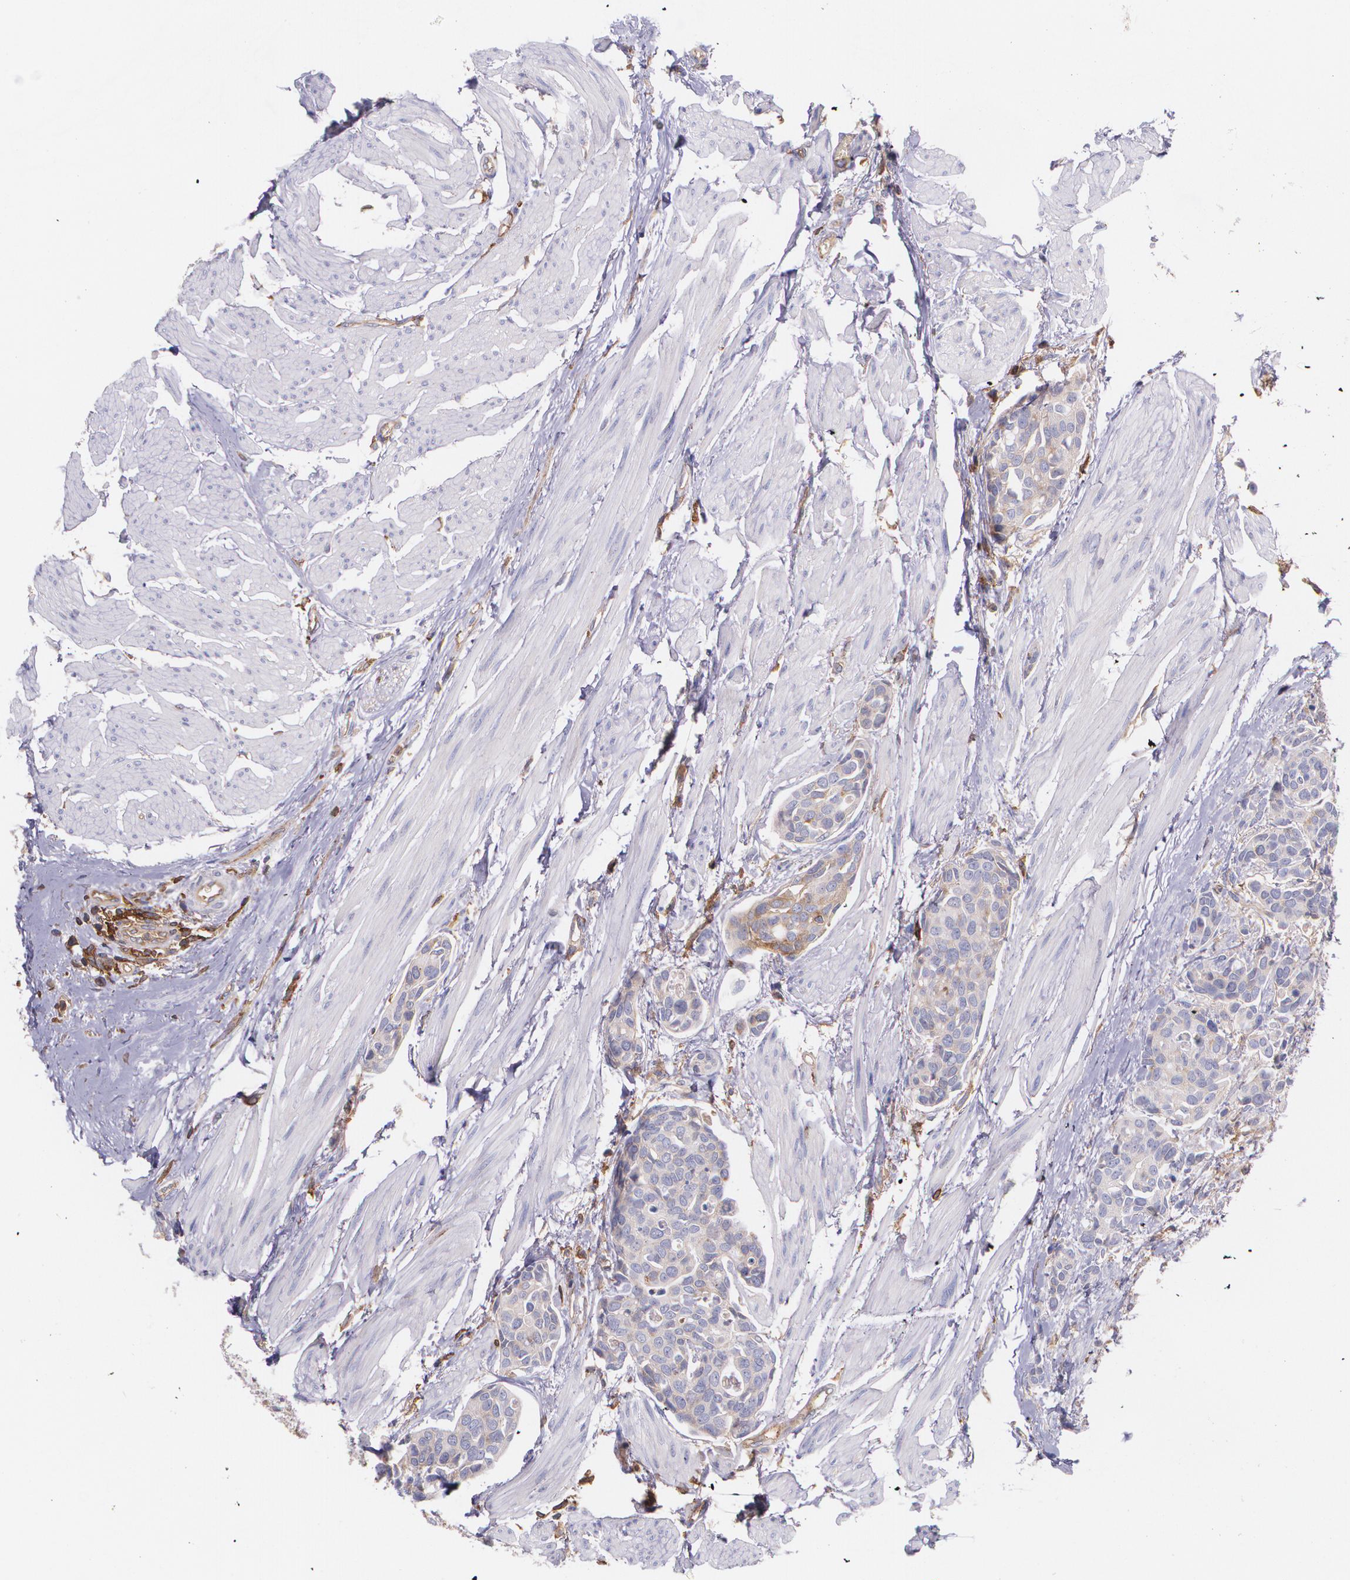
{"staining": {"intensity": "weak", "quantity": "25%-75%", "location": "cytoplasmic/membranous"}, "tissue": "urothelial cancer", "cell_type": "Tumor cells", "image_type": "cancer", "snomed": [{"axis": "morphology", "description": "Urothelial carcinoma, High grade"}, {"axis": "topography", "description": "Urinary bladder"}], "caption": "Human high-grade urothelial carcinoma stained for a protein (brown) displays weak cytoplasmic/membranous positive staining in approximately 25%-75% of tumor cells.", "gene": "B2M", "patient": {"sex": "male", "age": 78}}